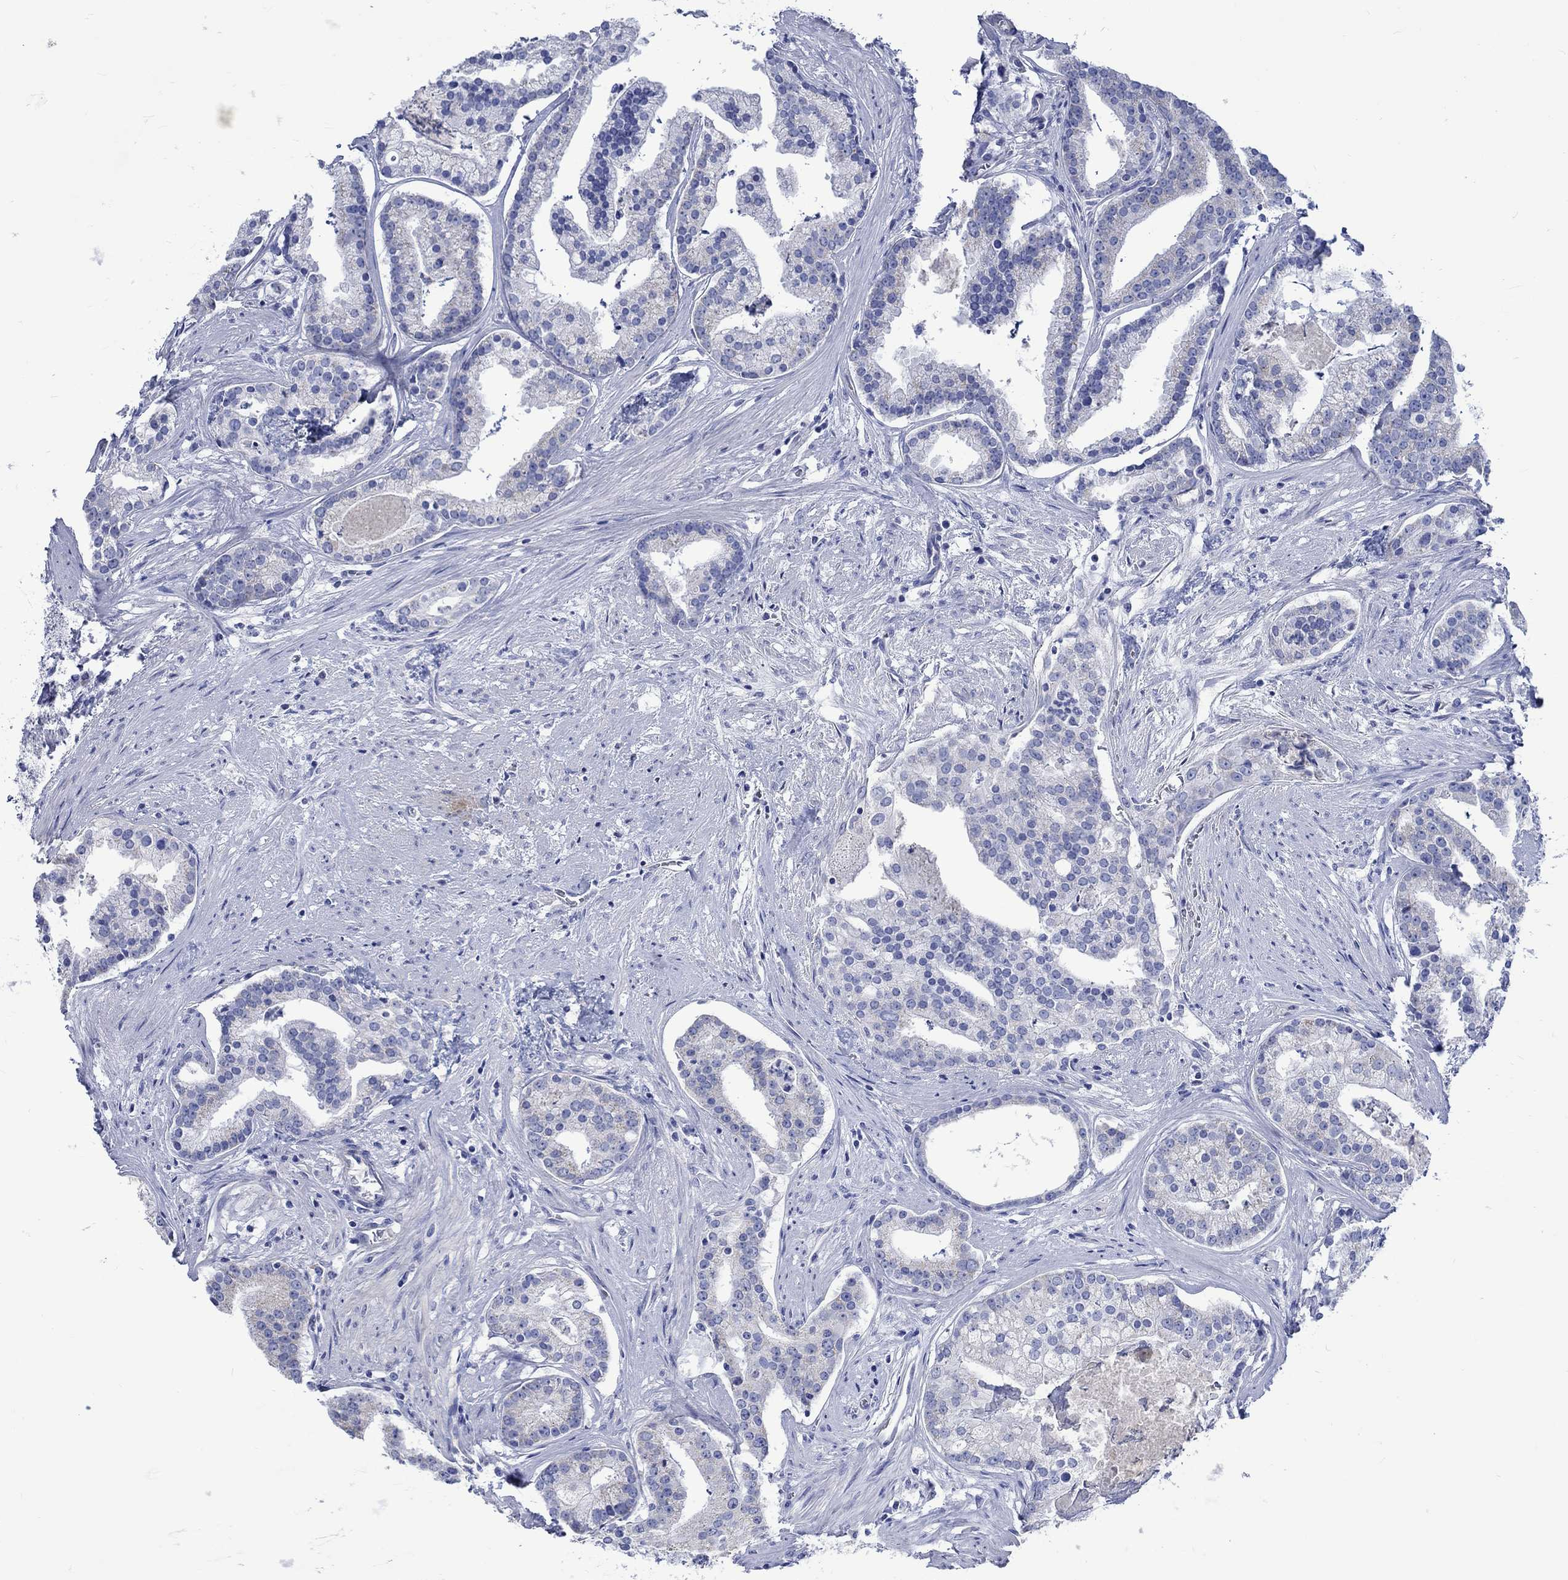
{"staining": {"intensity": "weak", "quantity": "<25%", "location": "cytoplasmic/membranous"}, "tissue": "prostate cancer", "cell_type": "Tumor cells", "image_type": "cancer", "snomed": [{"axis": "morphology", "description": "Adenocarcinoma, NOS"}, {"axis": "topography", "description": "Prostate and seminal vesicle, NOS"}, {"axis": "topography", "description": "Prostate"}], "caption": "Prostate cancer (adenocarcinoma) was stained to show a protein in brown. There is no significant positivity in tumor cells.", "gene": "CPLX2", "patient": {"sex": "male", "age": 44}}